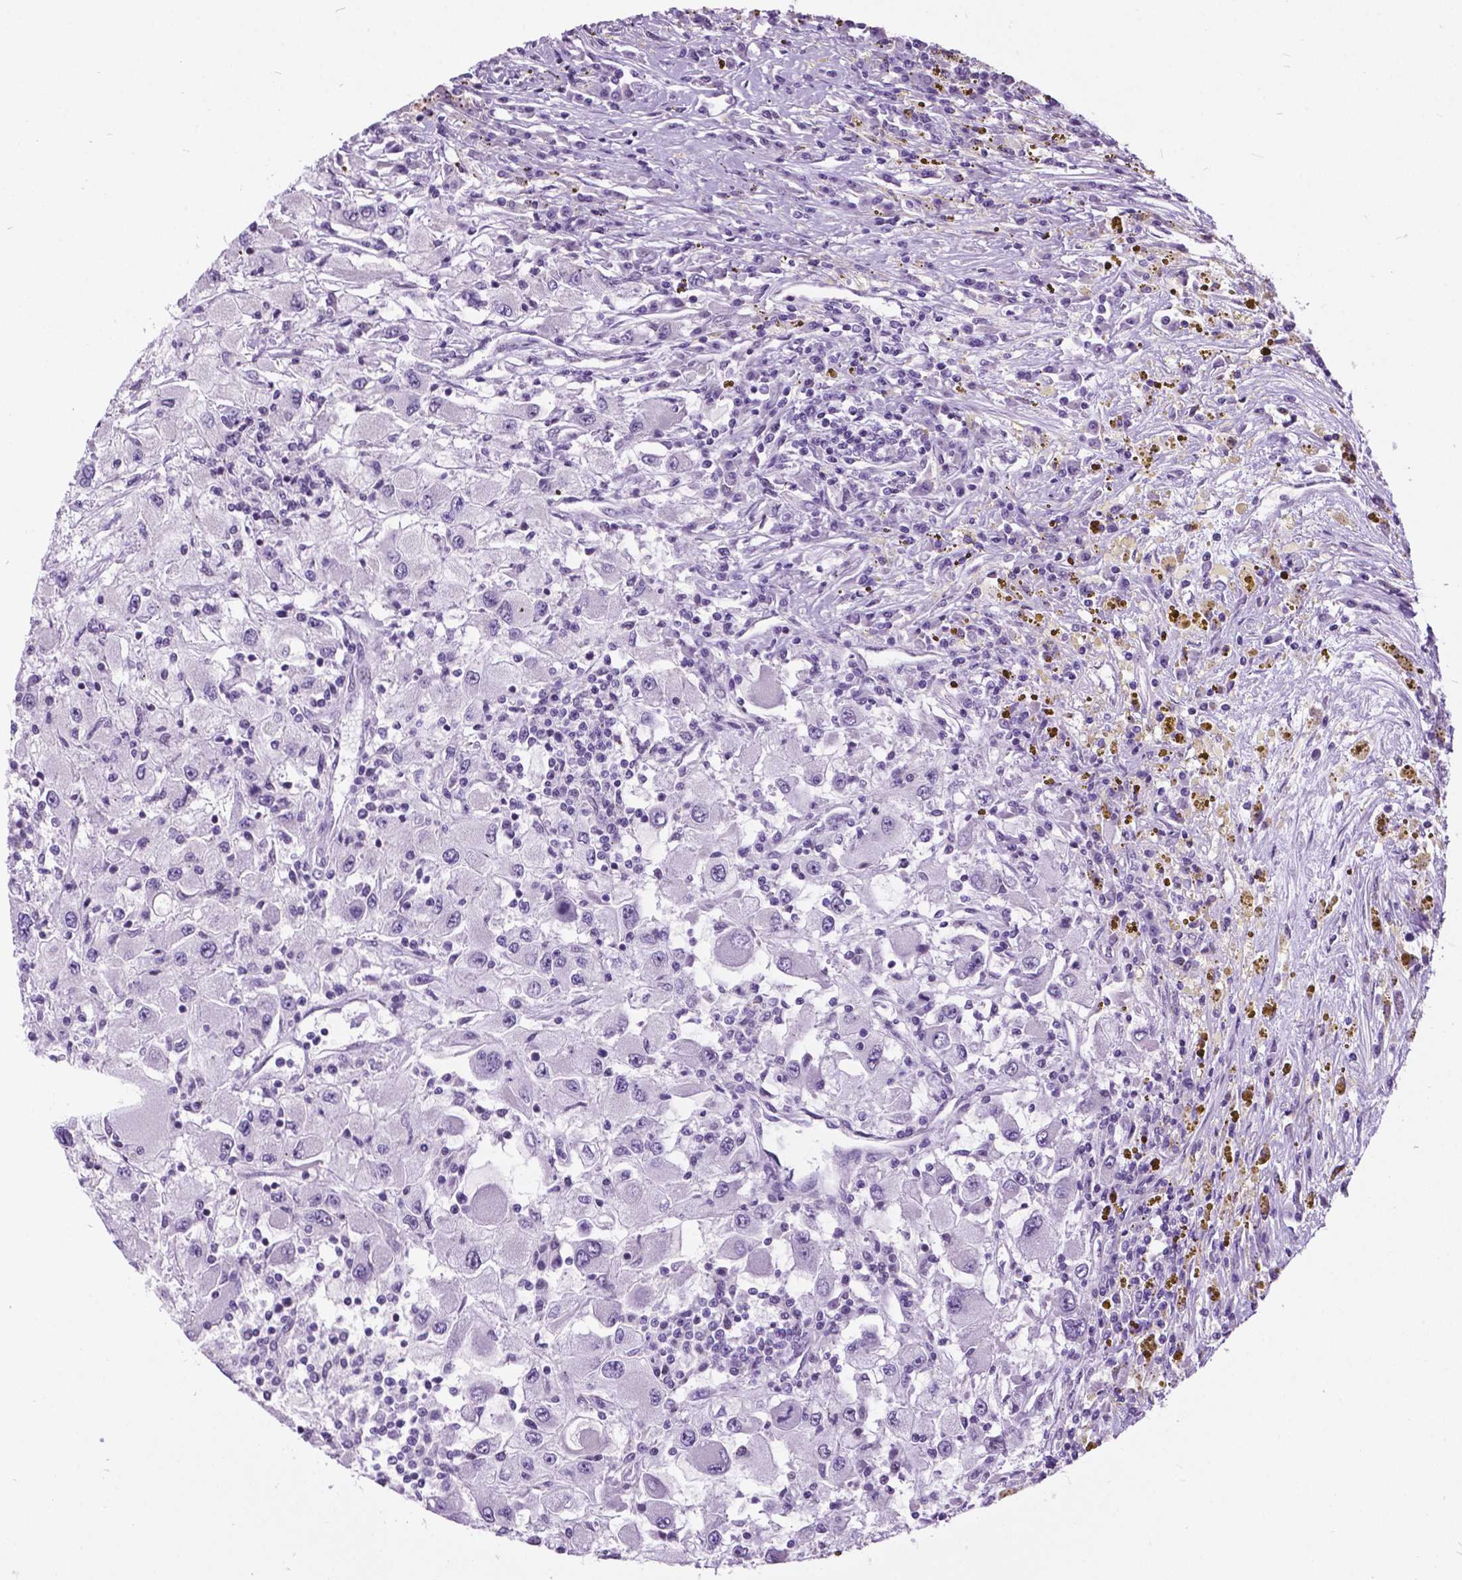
{"staining": {"intensity": "negative", "quantity": "none", "location": "none"}, "tissue": "renal cancer", "cell_type": "Tumor cells", "image_type": "cancer", "snomed": [{"axis": "morphology", "description": "Adenocarcinoma, NOS"}, {"axis": "topography", "description": "Kidney"}], "caption": "Immunohistochemical staining of renal cancer (adenocarcinoma) shows no significant expression in tumor cells.", "gene": "DPF3", "patient": {"sex": "female", "age": 67}}